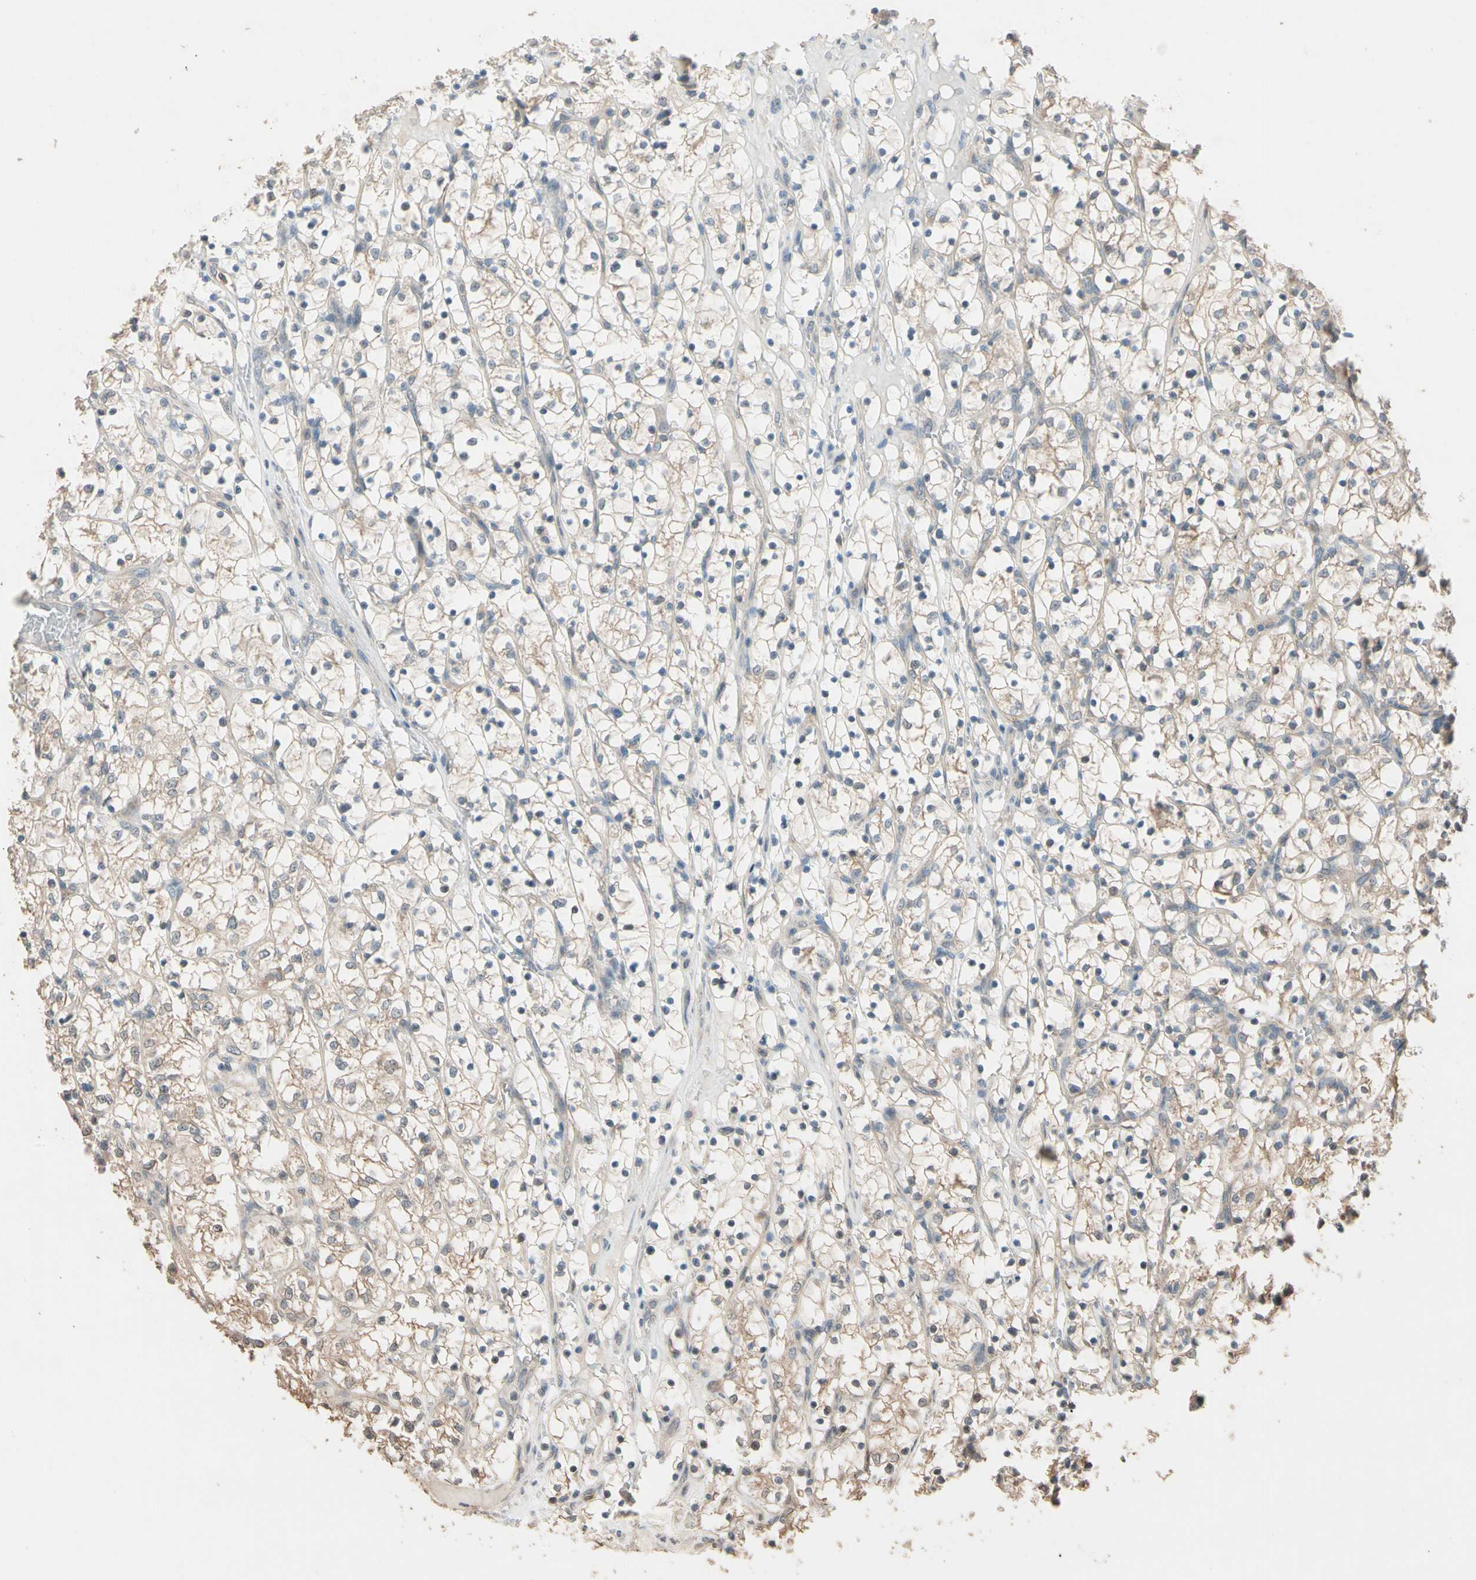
{"staining": {"intensity": "weak", "quantity": "25%-75%", "location": "cytoplasmic/membranous"}, "tissue": "renal cancer", "cell_type": "Tumor cells", "image_type": "cancer", "snomed": [{"axis": "morphology", "description": "Adenocarcinoma, NOS"}, {"axis": "topography", "description": "Kidney"}], "caption": "DAB (3,3'-diaminobenzidine) immunohistochemical staining of human renal cancer (adenocarcinoma) exhibits weak cytoplasmic/membranous protein staining in about 25%-75% of tumor cells. The protein is stained brown, and the nuclei are stained in blue (DAB (3,3'-diaminobenzidine) IHC with brightfield microscopy, high magnification).", "gene": "MAP3K7", "patient": {"sex": "female", "age": 69}}